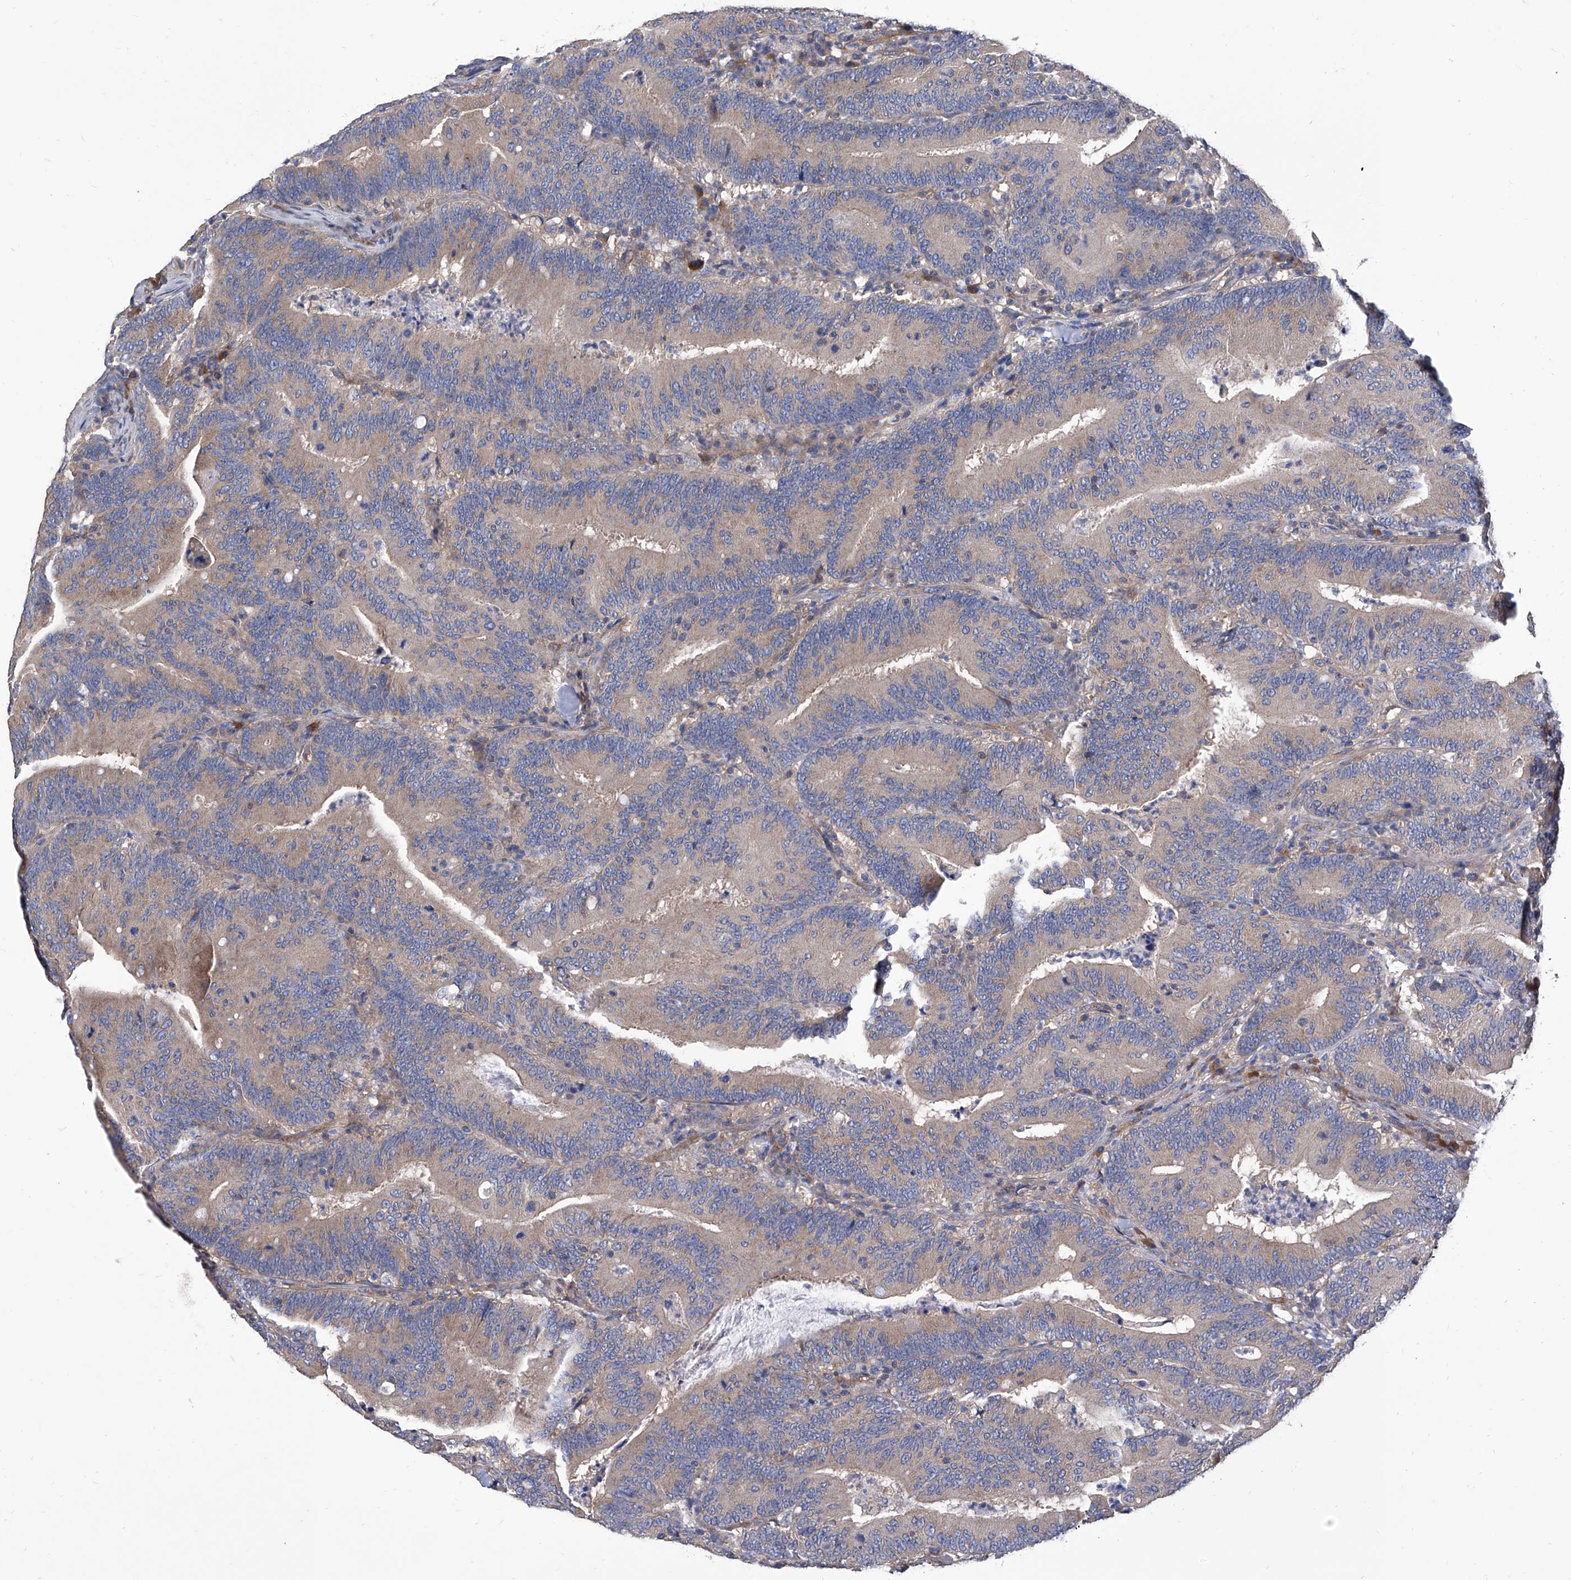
{"staining": {"intensity": "weak", "quantity": ">75%", "location": "cytoplasmic/membranous"}, "tissue": "colorectal cancer", "cell_type": "Tumor cells", "image_type": "cancer", "snomed": [{"axis": "morphology", "description": "Adenocarcinoma, NOS"}, {"axis": "topography", "description": "Colon"}], "caption": "Immunohistochemistry of human colorectal cancer (adenocarcinoma) displays low levels of weak cytoplasmic/membranous positivity in about >75% of tumor cells.", "gene": "TJAP1", "patient": {"sex": "female", "age": 66}}